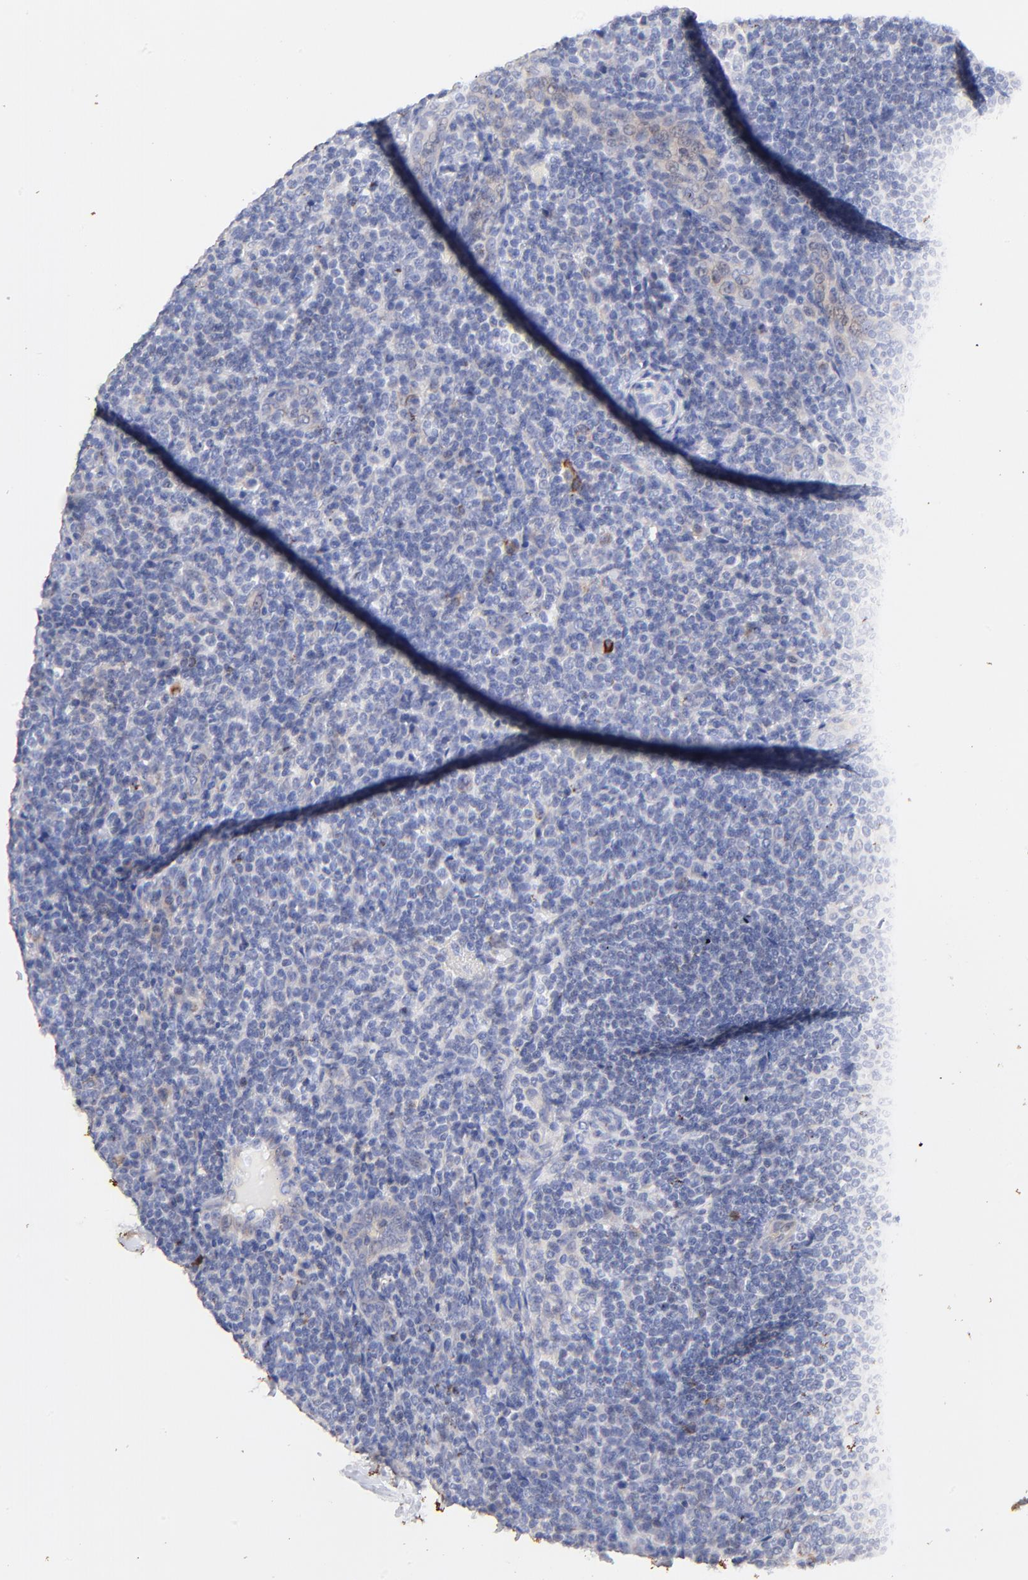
{"staining": {"intensity": "strong", "quantity": "<25%", "location": "cytoplasmic/membranous"}, "tissue": "lymphoma", "cell_type": "Tumor cells", "image_type": "cancer", "snomed": [{"axis": "morphology", "description": "Malignant lymphoma, non-Hodgkin's type, Low grade"}, {"axis": "topography", "description": "Lymph node"}], "caption": "This image reveals low-grade malignant lymphoma, non-Hodgkin's type stained with IHC to label a protein in brown. The cytoplasmic/membranous of tumor cells show strong positivity for the protein. Nuclei are counter-stained blue.", "gene": "IGLV7-43", "patient": {"sex": "female", "age": 76}}